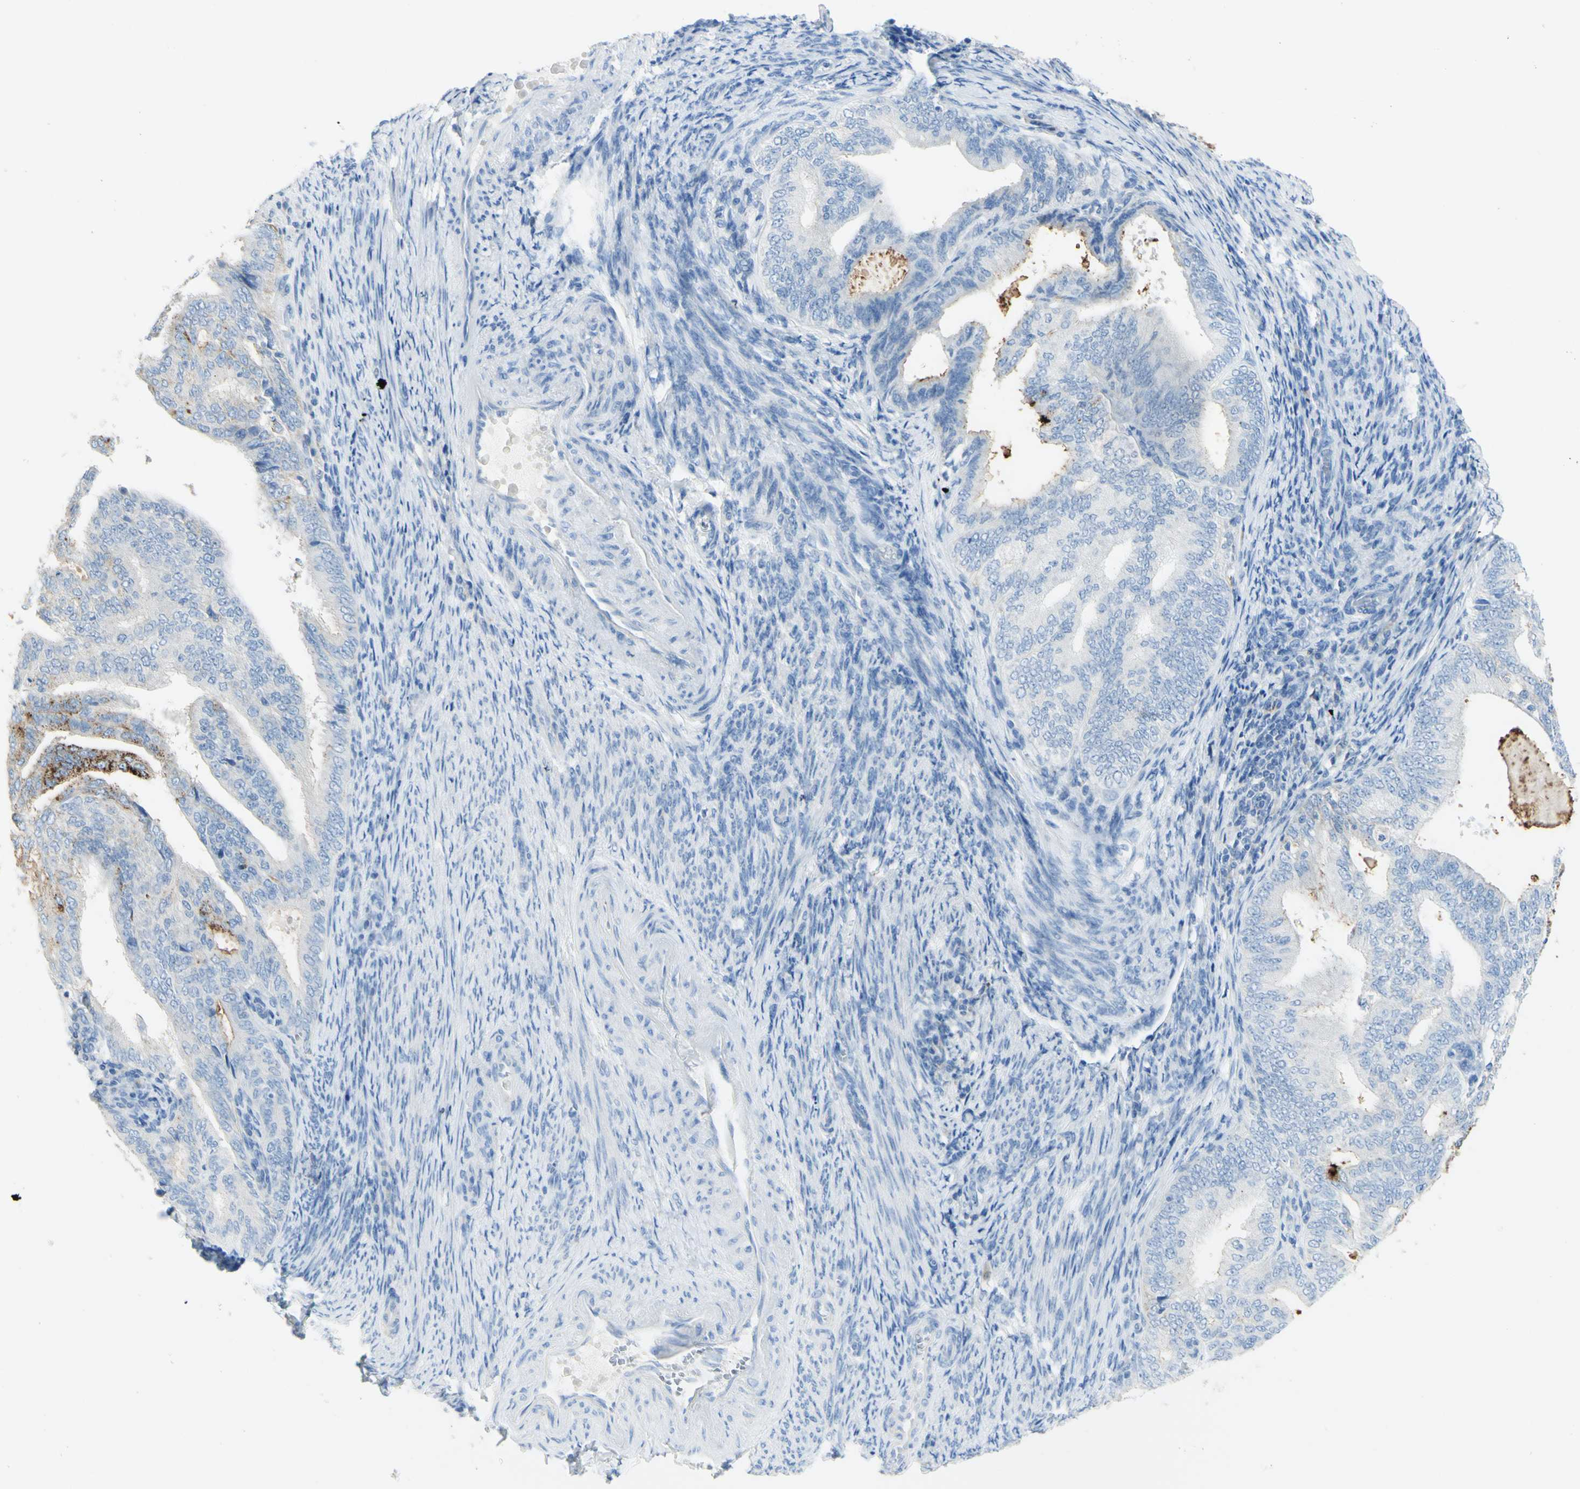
{"staining": {"intensity": "moderate", "quantity": "<25%", "location": "cytoplasmic/membranous"}, "tissue": "endometrial cancer", "cell_type": "Tumor cells", "image_type": "cancer", "snomed": [{"axis": "morphology", "description": "Adenocarcinoma, NOS"}, {"axis": "topography", "description": "Endometrium"}], "caption": "Immunohistochemical staining of endometrial cancer (adenocarcinoma) reveals moderate cytoplasmic/membranous protein positivity in about <25% of tumor cells.", "gene": "TSPAN1", "patient": {"sex": "female", "age": 58}}